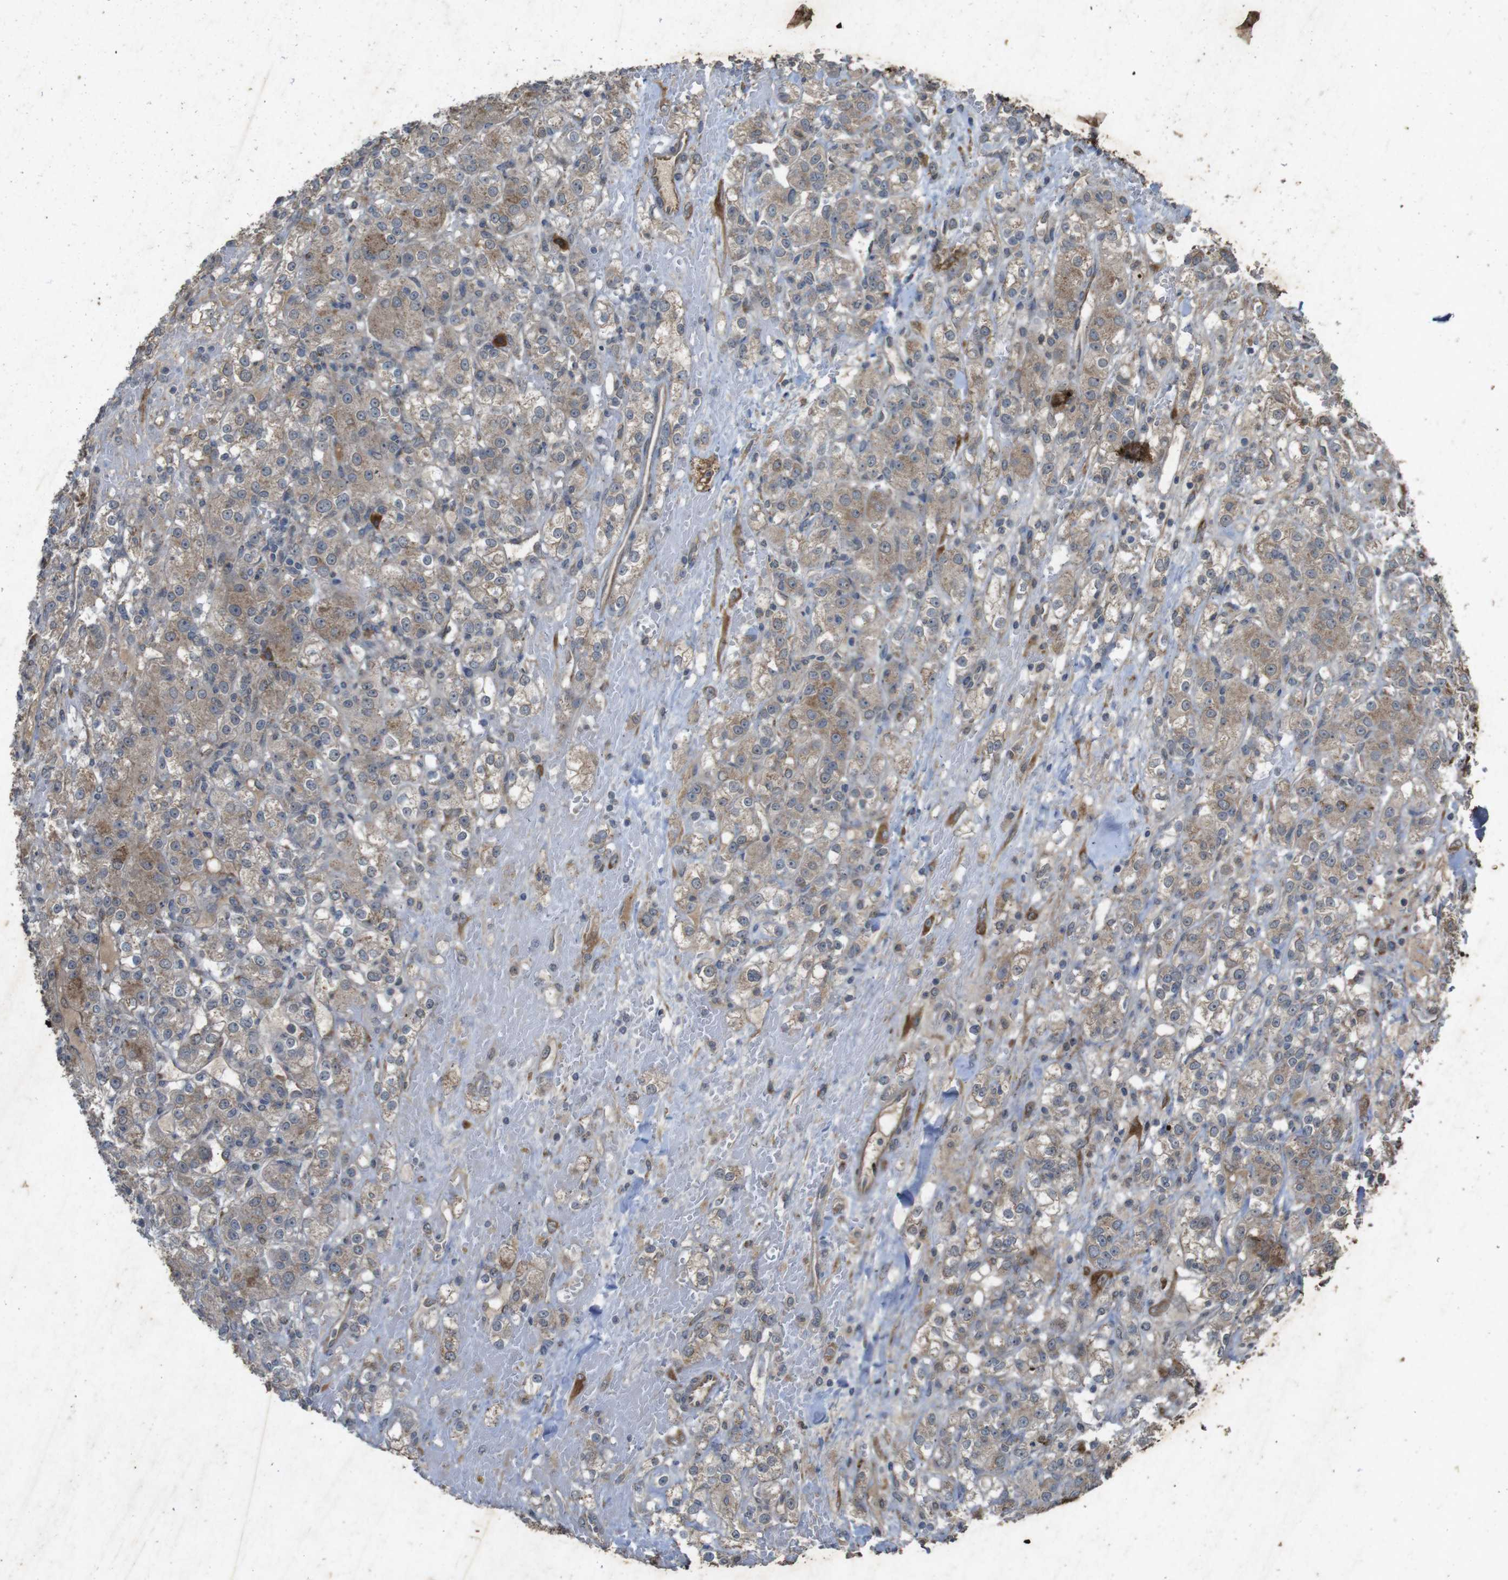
{"staining": {"intensity": "moderate", "quantity": ">75%", "location": "cytoplasmic/membranous"}, "tissue": "renal cancer", "cell_type": "Tumor cells", "image_type": "cancer", "snomed": [{"axis": "morphology", "description": "Normal tissue, NOS"}, {"axis": "morphology", "description": "Adenocarcinoma, NOS"}, {"axis": "topography", "description": "Kidney"}], "caption": "DAB (3,3'-diaminobenzidine) immunohistochemical staining of human renal adenocarcinoma shows moderate cytoplasmic/membranous protein staining in about >75% of tumor cells. (brown staining indicates protein expression, while blue staining denotes nuclei).", "gene": "FLCN", "patient": {"sex": "male", "age": 61}}